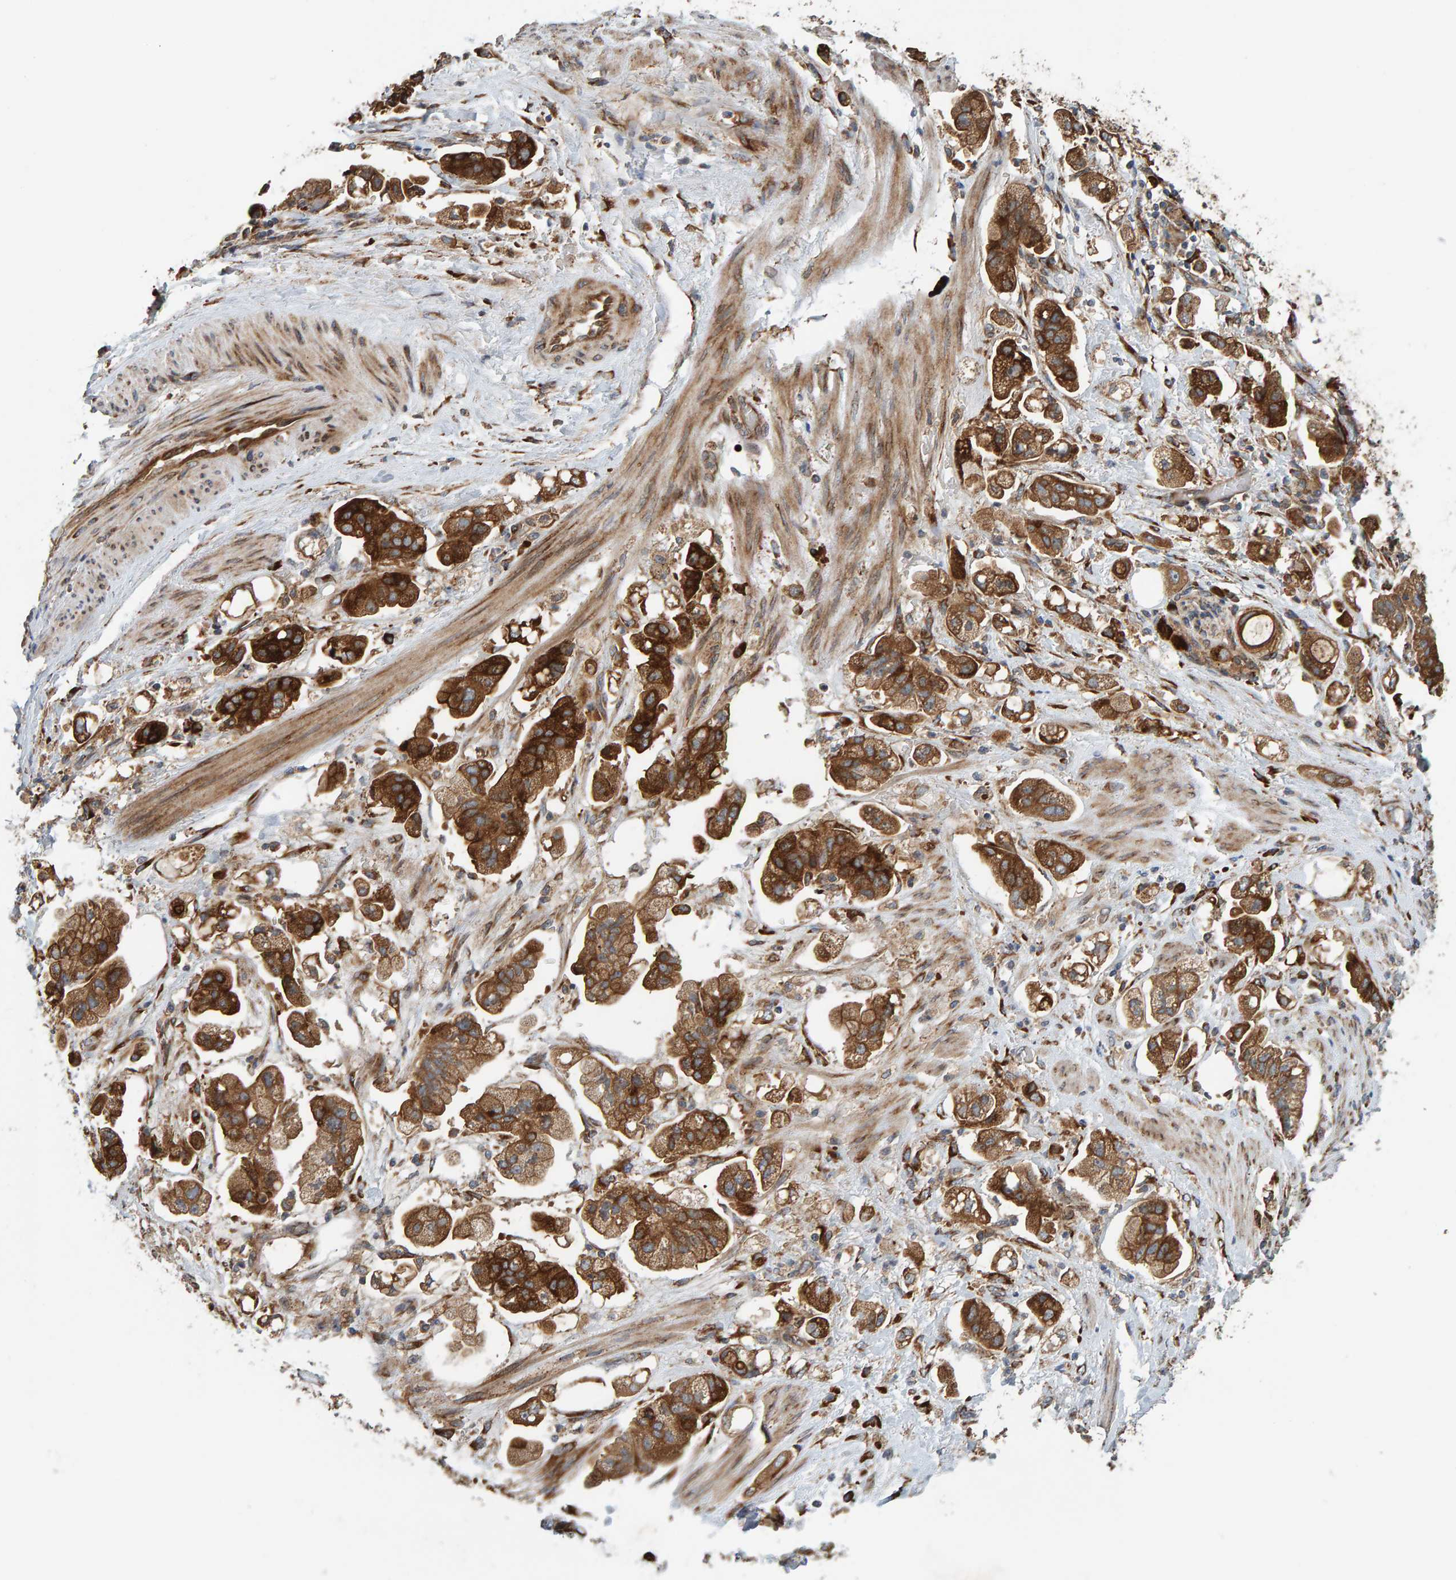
{"staining": {"intensity": "strong", "quantity": ">75%", "location": "cytoplasmic/membranous"}, "tissue": "stomach cancer", "cell_type": "Tumor cells", "image_type": "cancer", "snomed": [{"axis": "morphology", "description": "Adenocarcinoma, NOS"}, {"axis": "topography", "description": "Stomach"}], "caption": "Immunohistochemistry (IHC) (DAB (3,3'-diaminobenzidine)) staining of stomach cancer (adenocarcinoma) exhibits strong cytoplasmic/membranous protein positivity in about >75% of tumor cells.", "gene": "BAIAP2", "patient": {"sex": "male", "age": 62}}